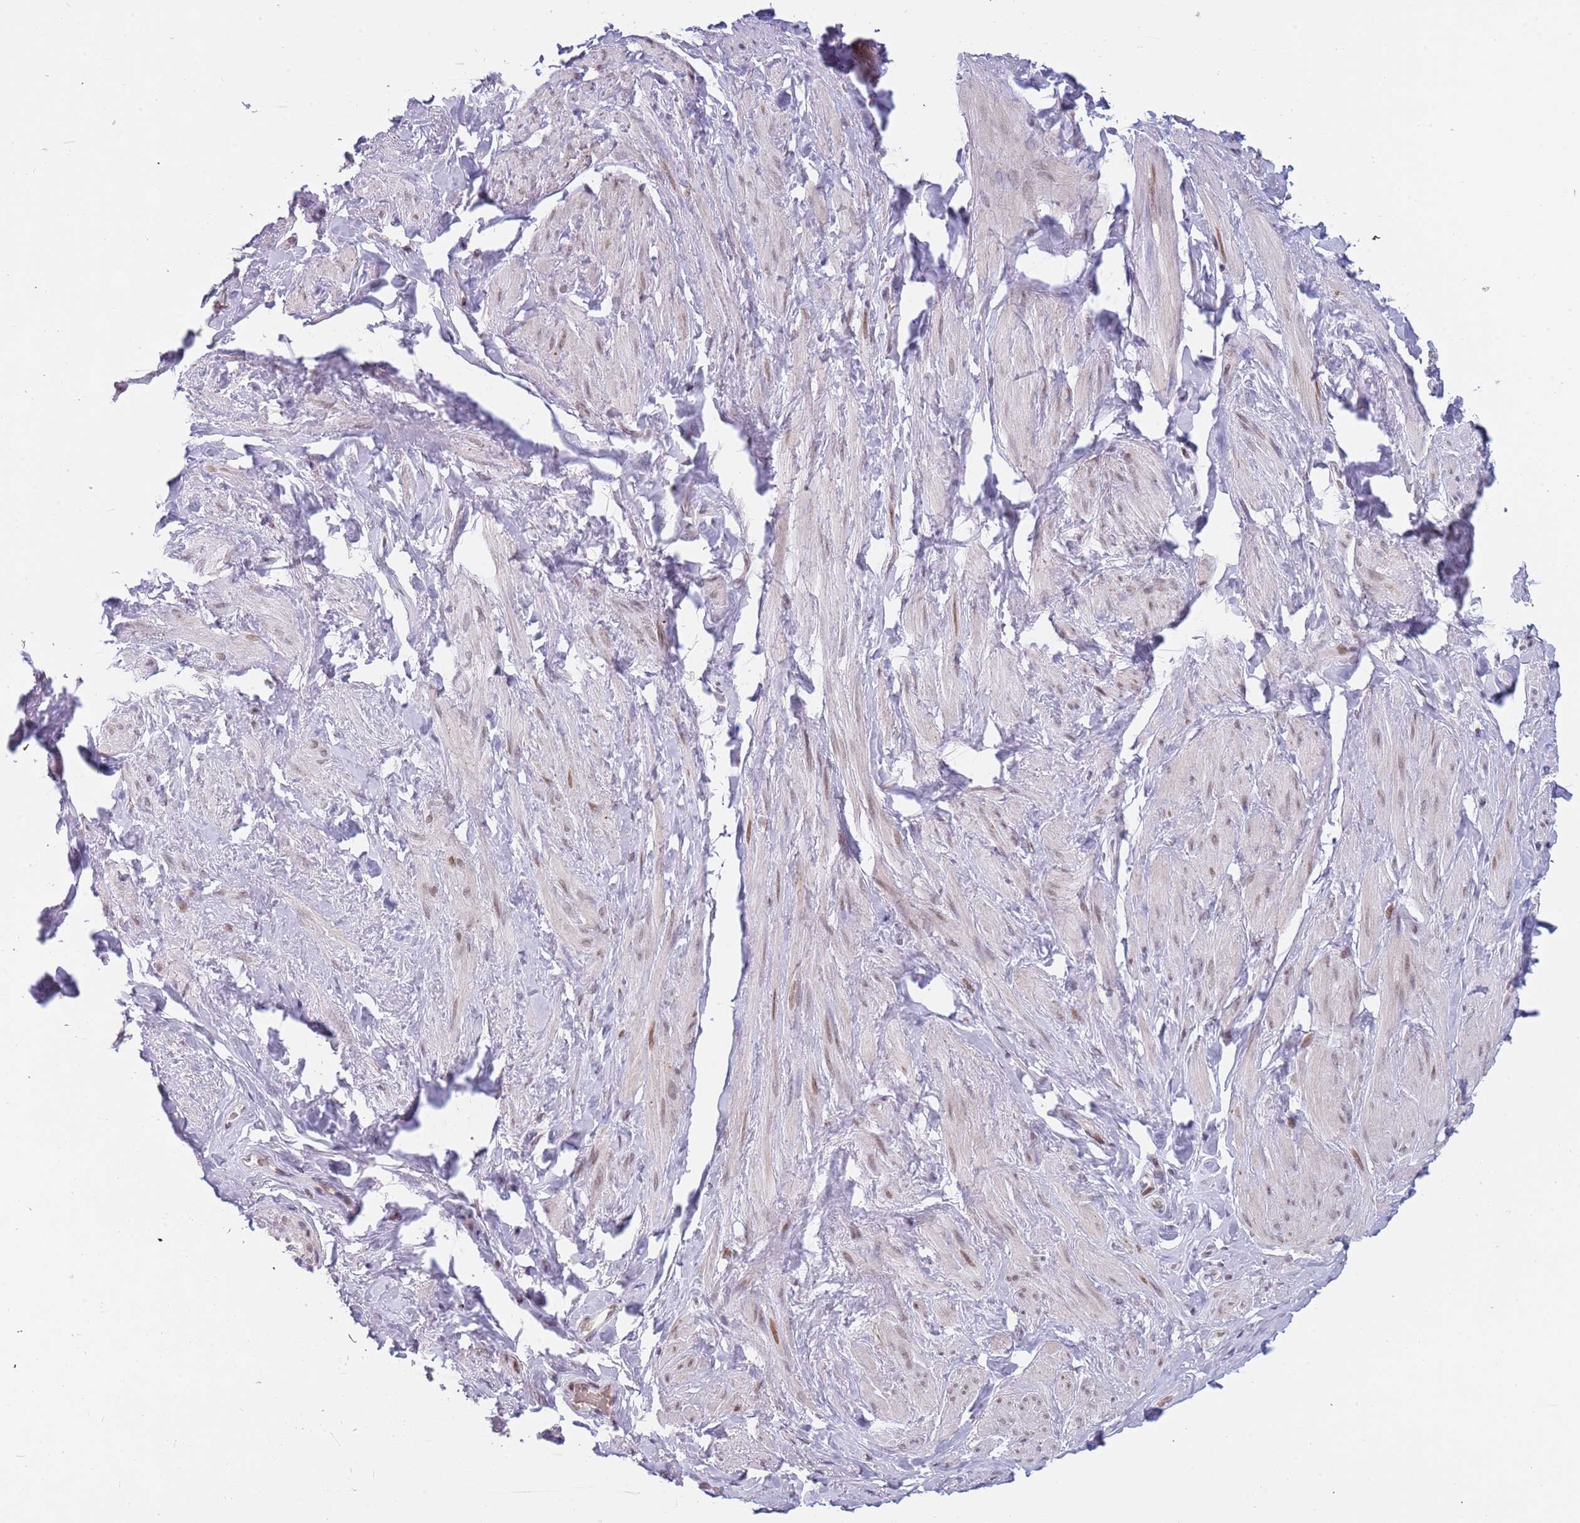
{"staining": {"intensity": "weak", "quantity": "<25%", "location": "nuclear"}, "tissue": "smooth muscle", "cell_type": "Smooth muscle cells", "image_type": "normal", "snomed": [{"axis": "morphology", "description": "Normal tissue, NOS"}, {"axis": "topography", "description": "Smooth muscle"}, {"axis": "topography", "description": "Peripheral nerve tissue"}], "caption": "Human smooth muscle stained for a protein using immunohistochemistry (IHC) demonstrates no staining in smooth muscle cells.", "gene": "KLHDC2", "patient": {"sex": "male", "age": 69}}